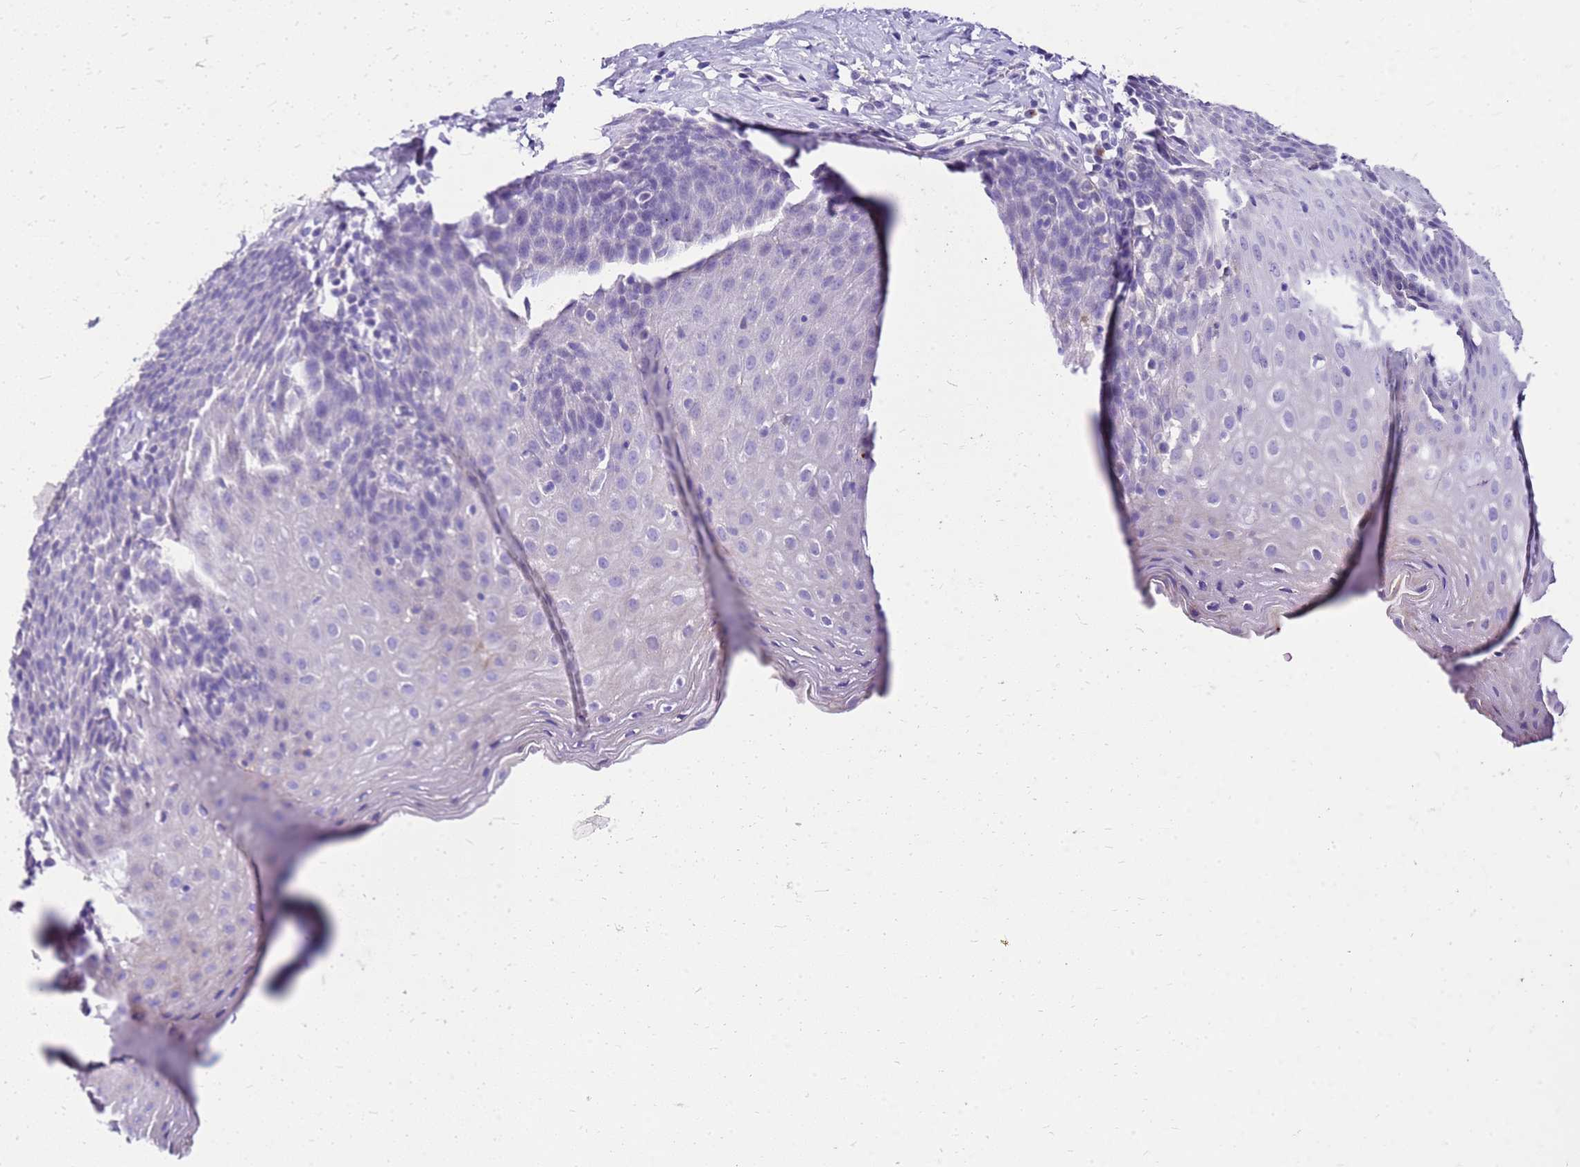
{"staining": {"intensity": "negative", "quantity": "none", "location": "none"}, "tissue": "esophagus", "cell_type": "Squamous epithelial cells", "image_type": "normal", "snomed": [{"axis": "morphology", "description": "Normal tissue, NOS"}, {"axis": "topography", "description": "Esophagus"}], "caption": "Protein analysis of unremarkable esophagus reveals no significant staining in squamous epithelial cells. (DAB IHC, high magnification).", "gene": "DCDC2B", "patient": {"sex": "female", "age": 61}}